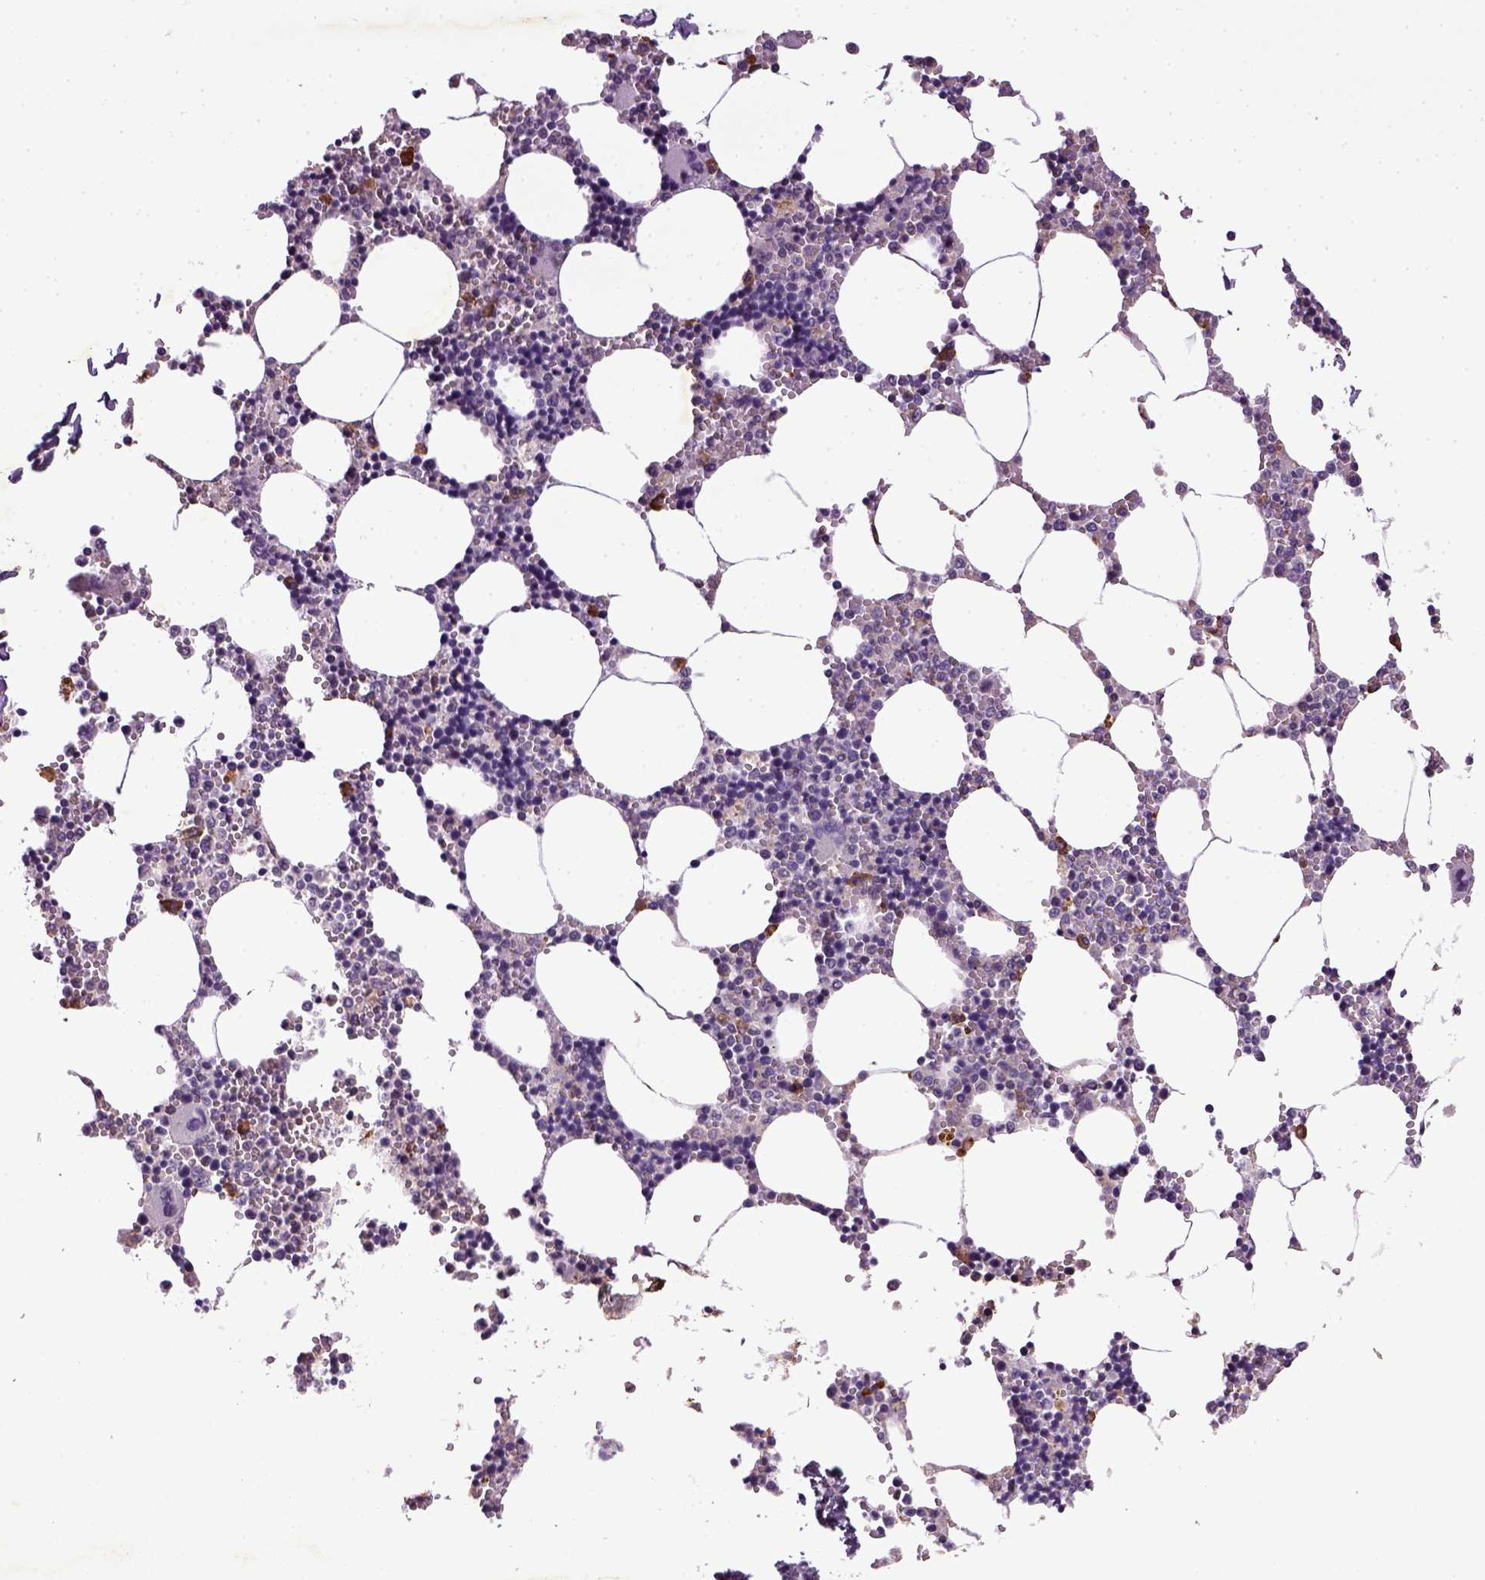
{"staining": {"intensity": "moderate", "quantity": "<25%", "location": "cytoplasmic/membranous"}, "tissue": "bone marrow", "cell_type": "Hematopoietic cells", "image_type": "normal", "snomed": [{"axis": "morphology", "description": "Normal tissue, NOS"}, {"axis": "topography", "description": "Bone marrow"}], "caption": "Immunohistochemistry (IHC) histopathology image of normal bone marrow: human bone marrow stained using immunohistochemistry exhibits low levels of moderate protein expression localized specifically in the cytoplasmic/membranous of hematopoietic cells, appearing as a cytoplasmic/membranous brown color.", "gene": "TPRG1", "patient": {"sex": "male", "age": 54}}